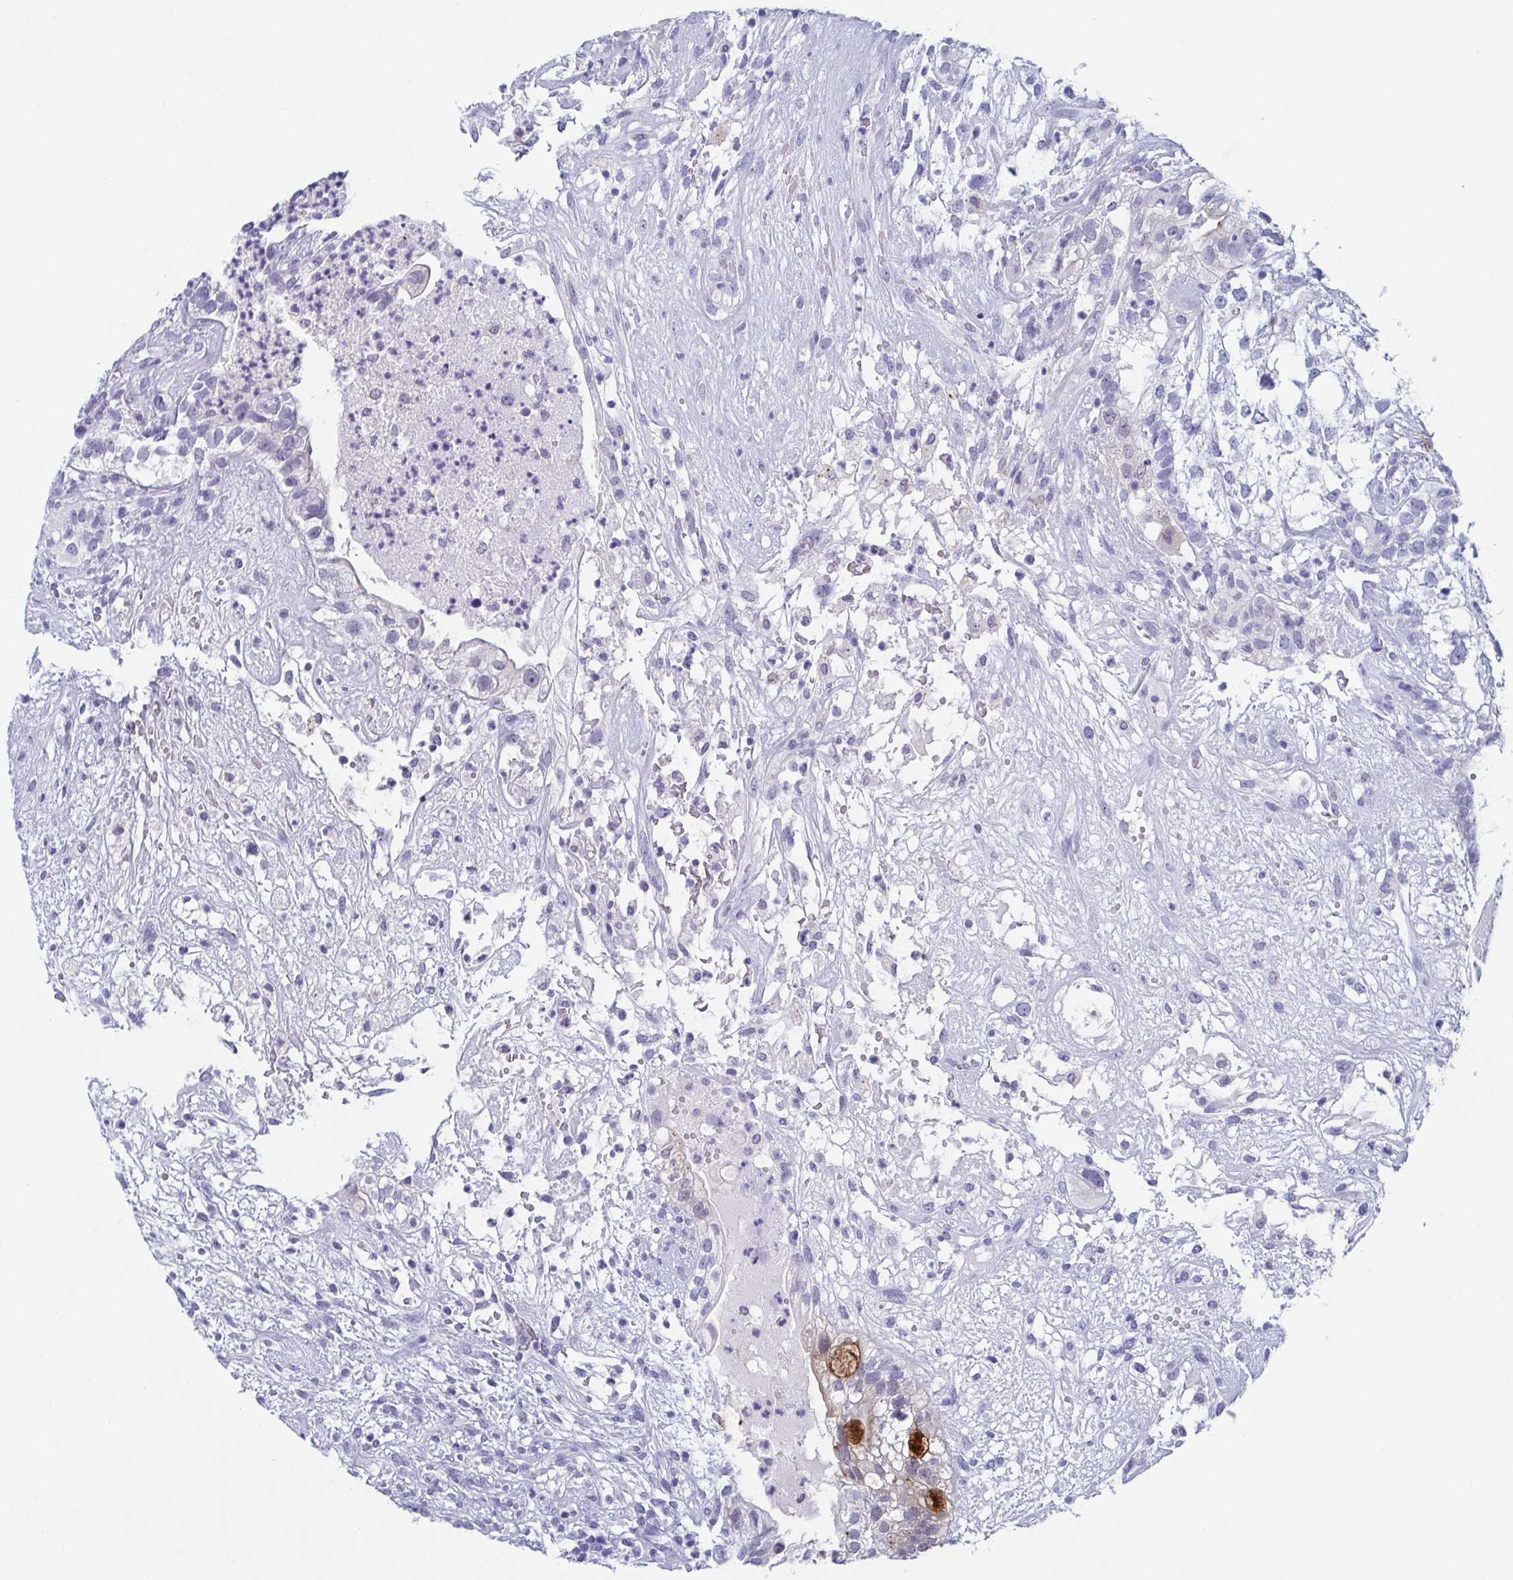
{"staining": {"intensity": "negative", "quantity": "none", "location": "none"}, "tissue": "testis cancer", "cell_type": "Tumor cells", "image_type": "cancer", "snomed": [{"axis": "morphology", "description": "Seminoma, NOS"}, {"axis": "morphology", "description": "Carcinoma, Embryonal, NOS"}, {"axis": "topography", "description": "Testis"}], "caption": "This is a image of immunohistochemistry (IHC) staining of testis embryonal carcinoma, which shows no positivity in tumor cells. Brightfield microscopy of immunohistochemistry stained with DAB (3,3'-diaminobenzidine) (brown) and hematoxylin (blue), captured at high magnification.", "gene": "REG4", "patient": {"sex": "male", "age": 41}}